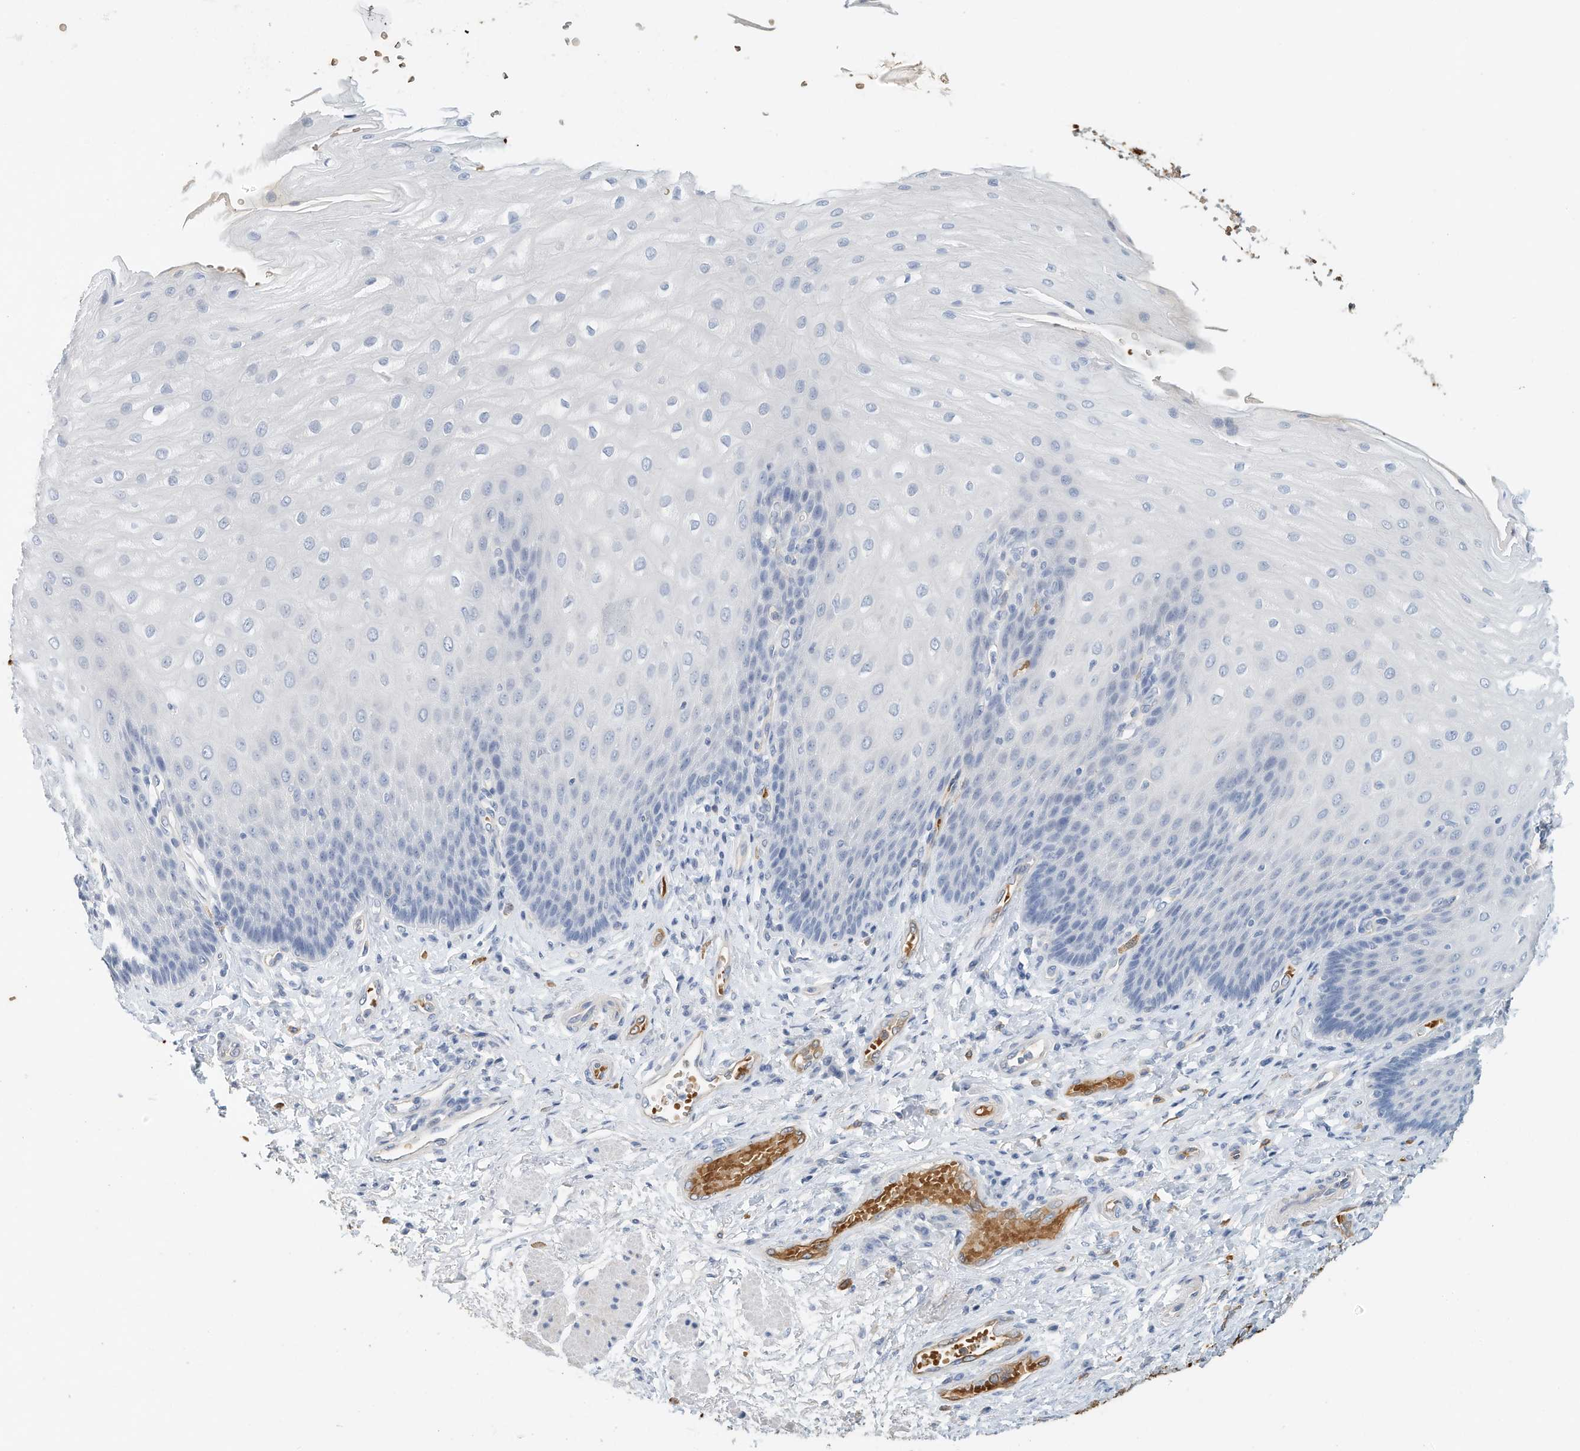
{"staining": {"intensity": "negative", "quantity": "none", "location": "none"}, "tissue": "esophagus", "cell_type": "Squamous epithelial cells", "image_type": "normal", "snomed": [{"axis": "morphology", "description": "Normal tissue, NOS"}, {"axis": "topography", "description": "Esophagus"}], "caption": "Immunohistochemistry (IHC) of normal human esophagus displays no positivity in squamous epithelial cells. Brightfield microscopy of IHC stained with DAB (3,3'-diaminobenzidine) (brown) and hematoxylin (blue), captured at high magnification.", "gene": "RCAN3", "patient": {"sex": "male", "age": 54}}